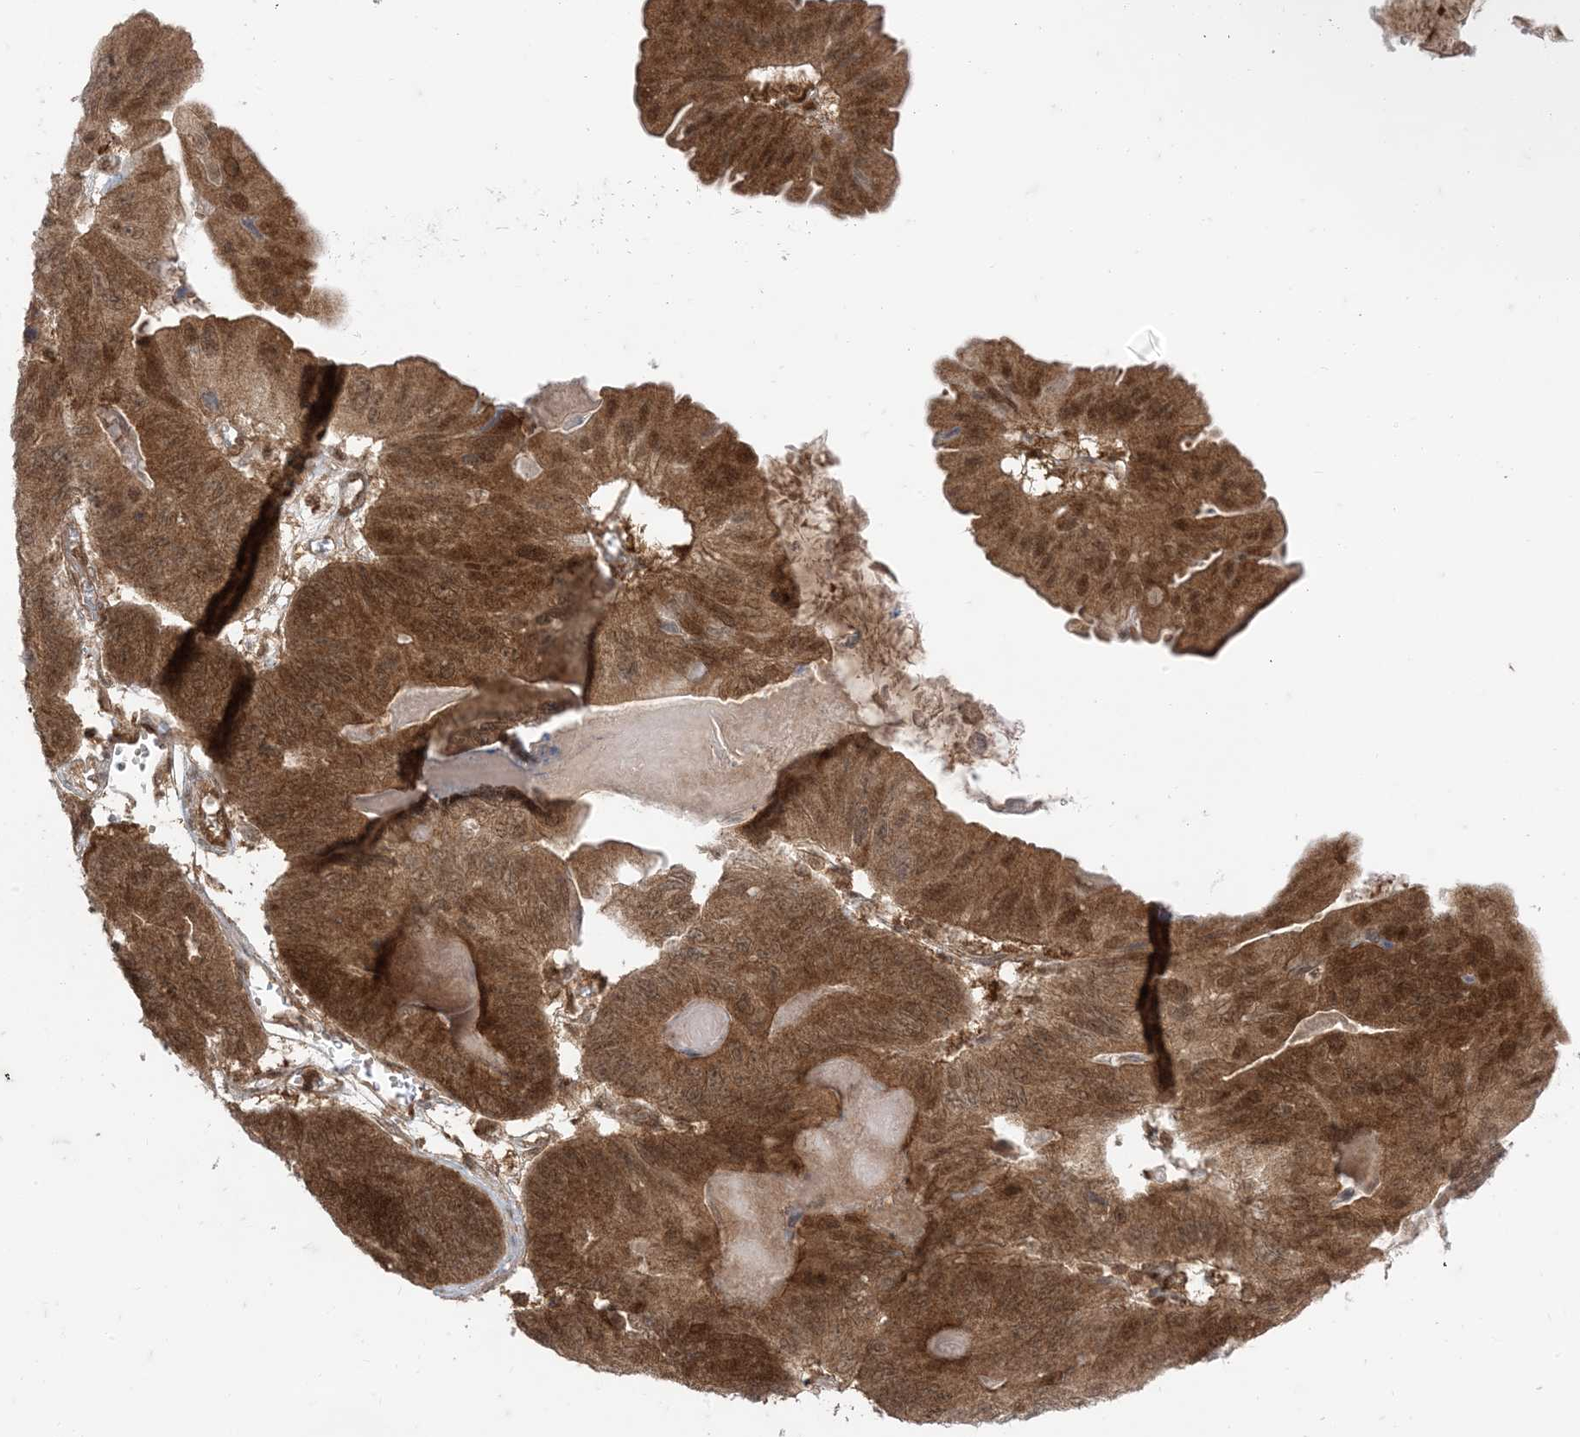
{"staining": {"intensity": "strong", "quantity": ">75%", "location": "cytoplasmic/membranous,nuclear"}, "tissue": "ovarian cancer", "cell_type": "Tumor cells", "image_type": "cancer", "snomed": [{"axis": "morphology", "description": "Cystadenocarcinoma, mucinous, NOS"}, {"axis": "topography", "description": "Ovary"}], "caption": "Immunohistochemical staining of human ovarian cancer shows high levels of strong cytoplasmic/membranous and nuclear protein positivity in approximately >75% of tumor cells. The staining was performed using DAB (3,3'-diaminobenzidine) to visualize the protein expression in brown, while the nuclei were stained in blue with hematoxylin (Magnification: 20x).", "gene": "PTPA", "patient": {"sex": "female", "age": 61}}